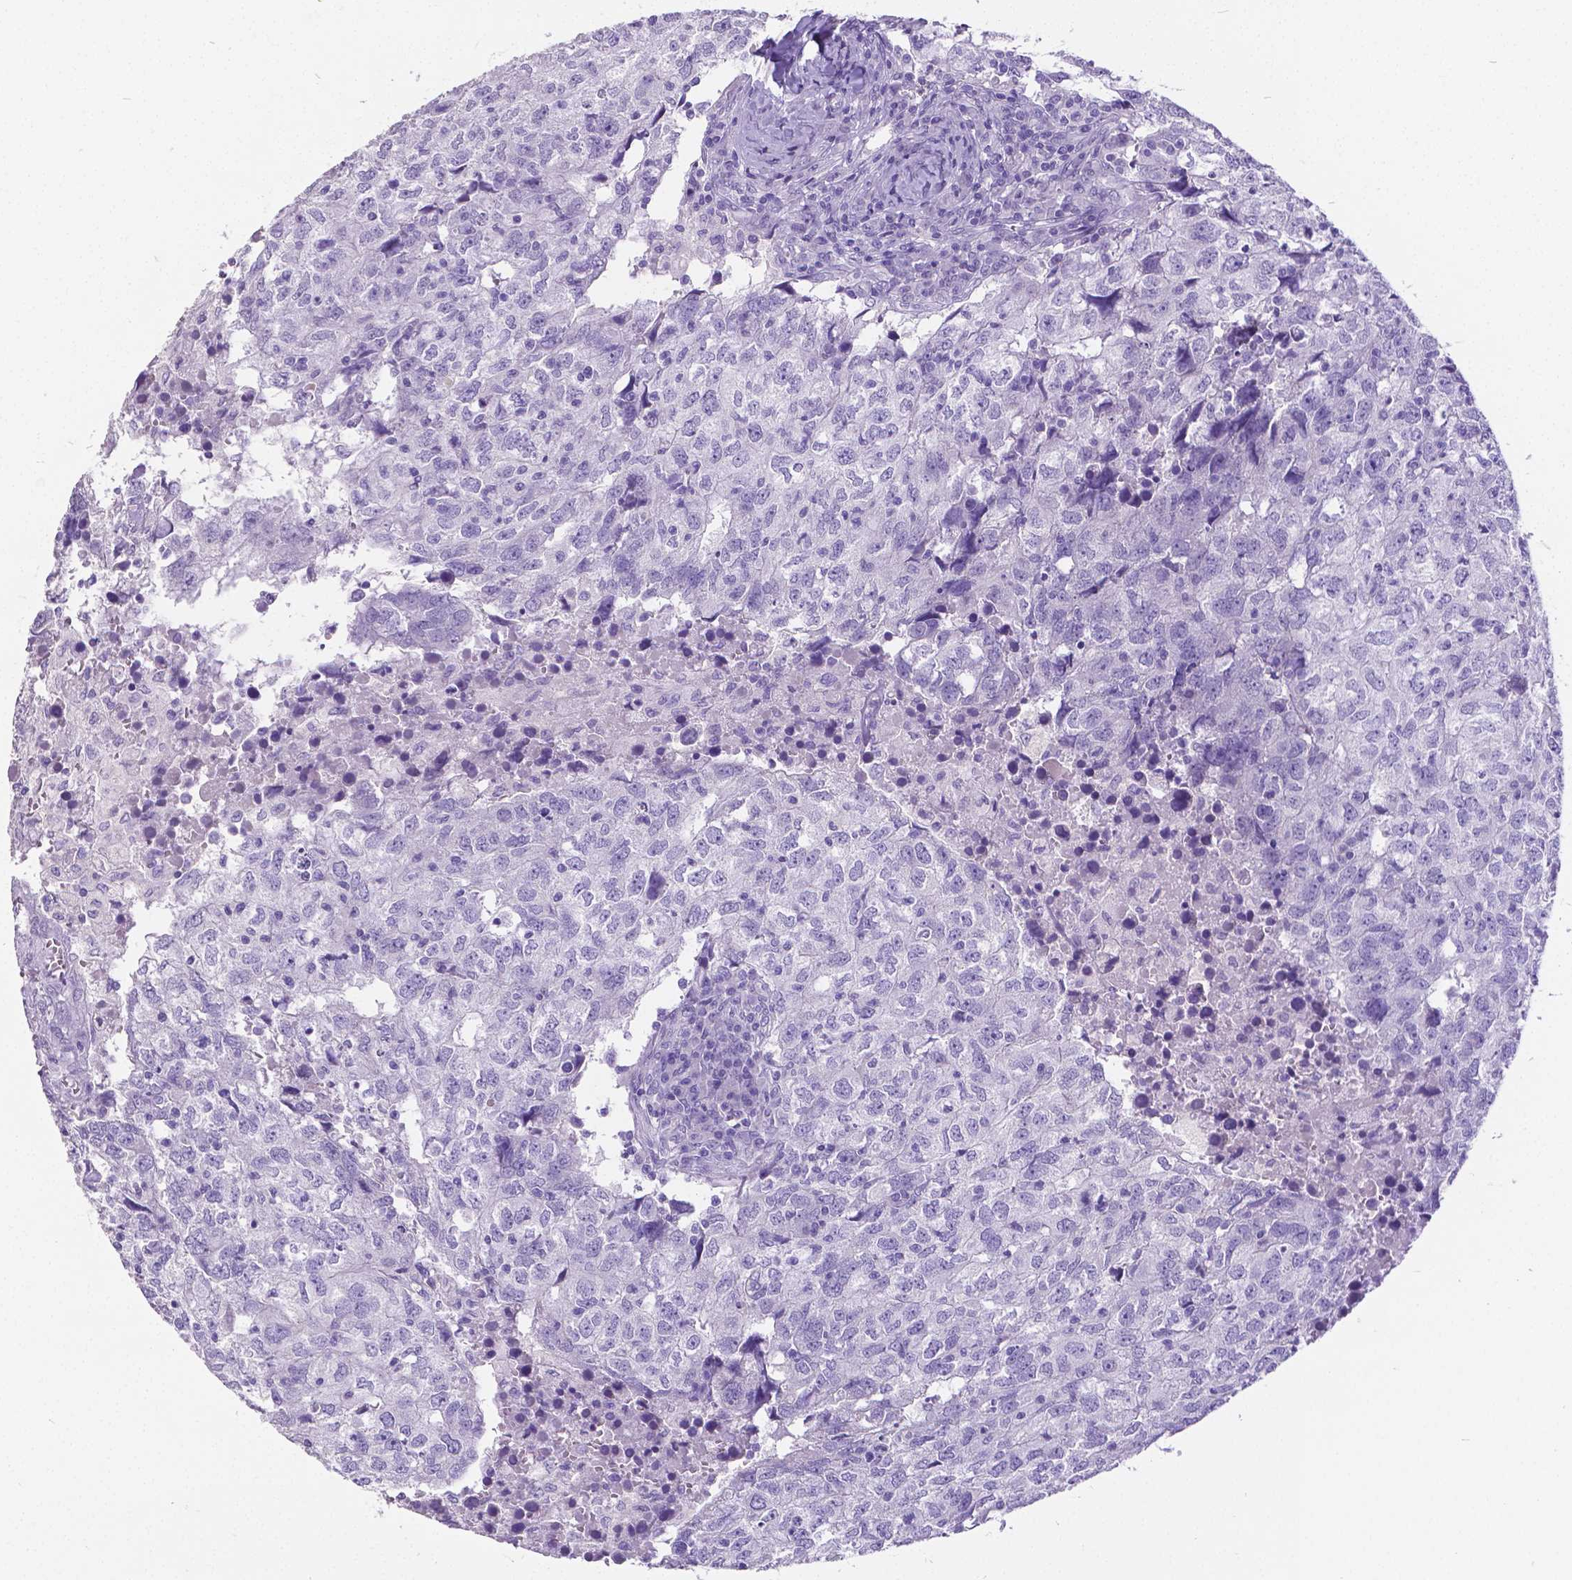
{"staining": {"intensity": "negative", "quantity": "none", "location": "none"}, "tissue": "breast cancer", "cell_type": "Tumor cells", "image_type": "cancer", "snomed": [{"axis": "morphology", "description": "Duct carcinoma"}, {"axis": "topography", "description": "Breast"}], "caption": "Immunohistochemical staining of human breast cancer (intraductal carcinoma) displays no significant expression in tumor cells. The staining is performed using DAB brown chromogen with nuclei counter-stained in using hematoxylin.", "gene": "SATB2", "patient": {"sex": "female", "age": 30}}